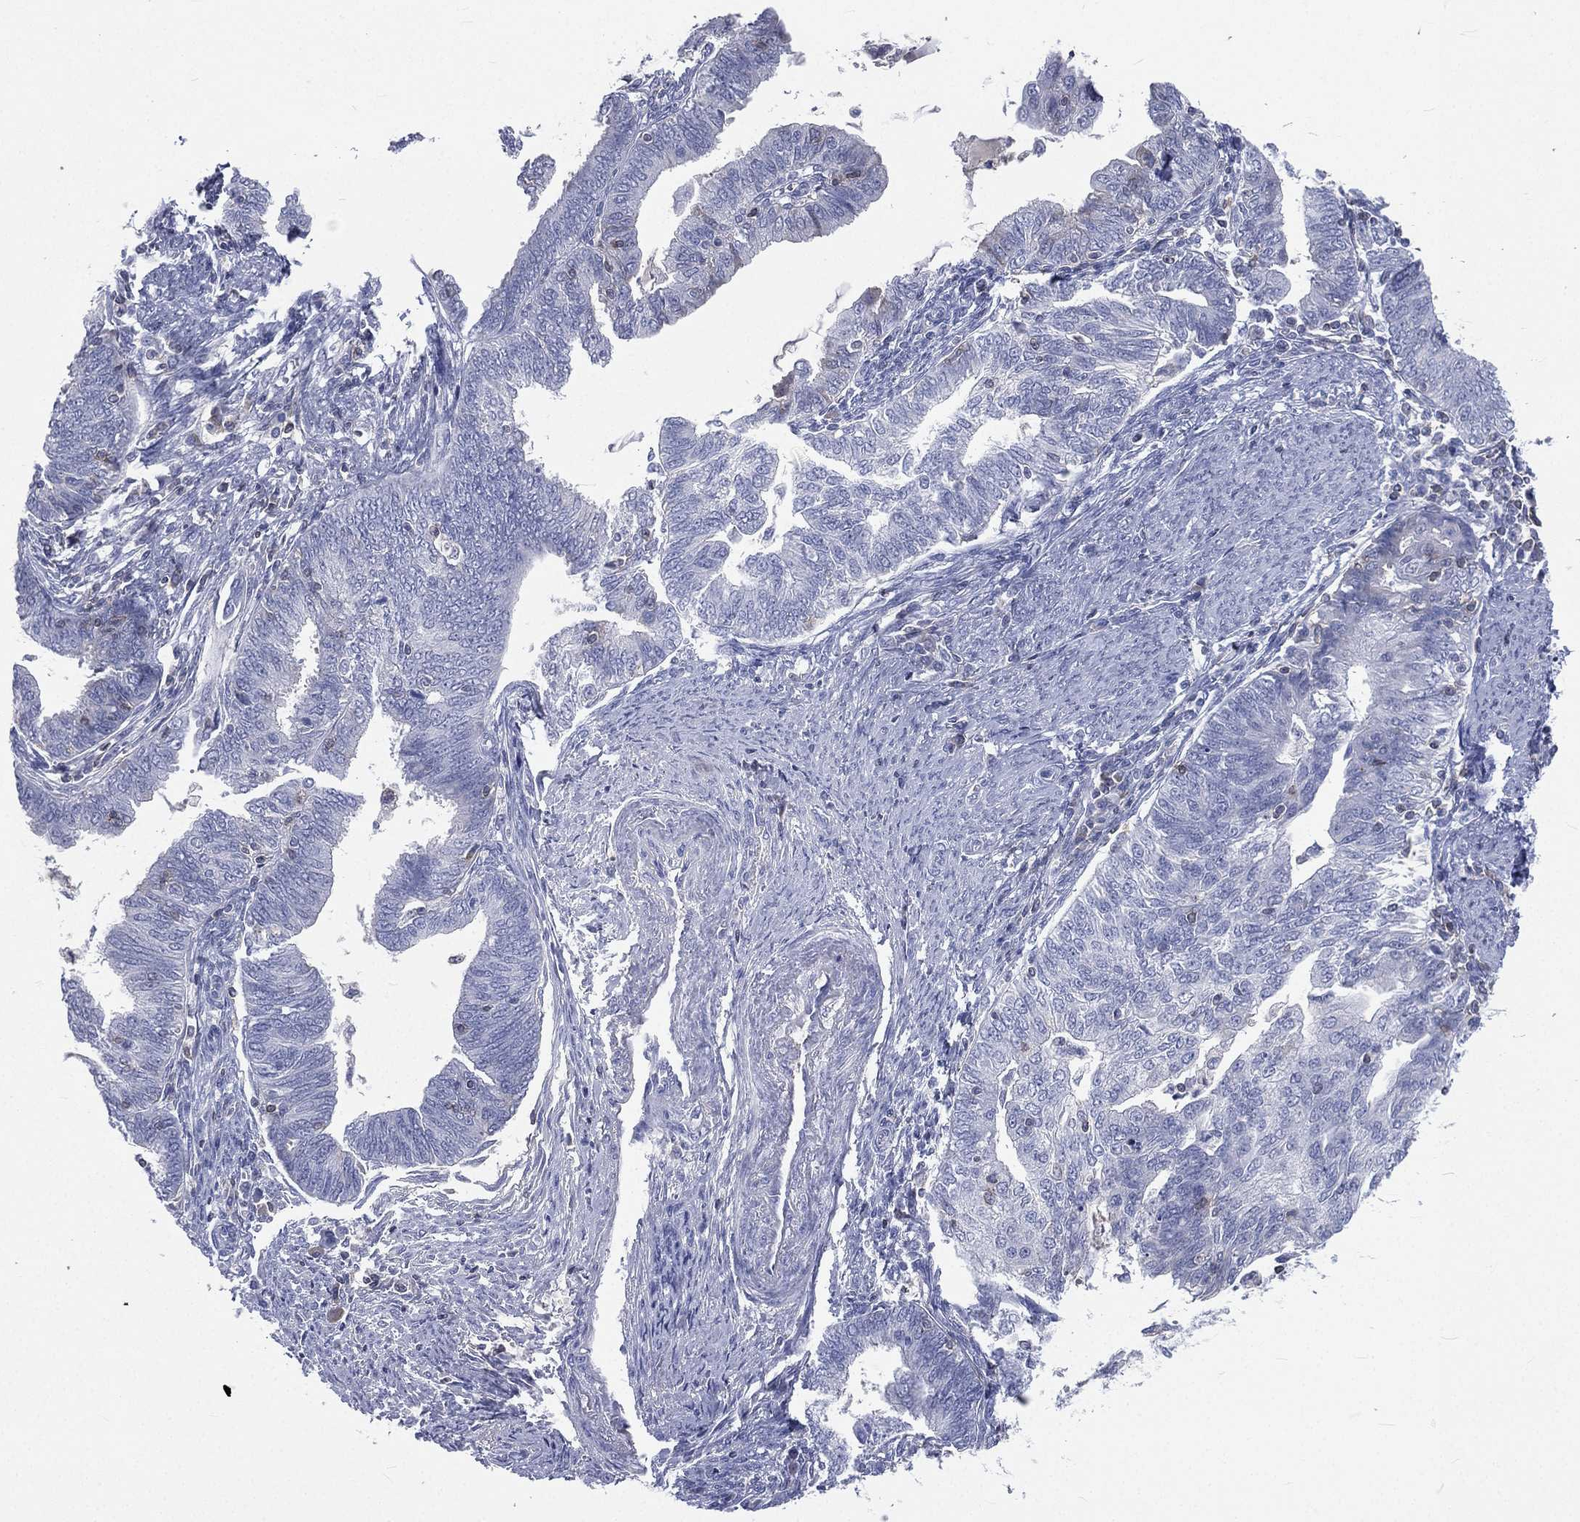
{"staining": {"intensity": "negative", "quantity": "none", "location": "none"}, "tissue": "endometrial cancer", "cell_type": "Tumor cells", "image_type": "cancer", "snomed": [{"axis": "morphology", "description": "Adenocarcinoma, NOS"}, {"axis": "topography", "description": "Endometrium"}], "caption": "Immunohistochemistry (IHC) of human adenocarcinoma (endometrial) shows no positivity in tumor cells.", "gene": "CD3D", "patient": {"sex": "female", "age": 82}}